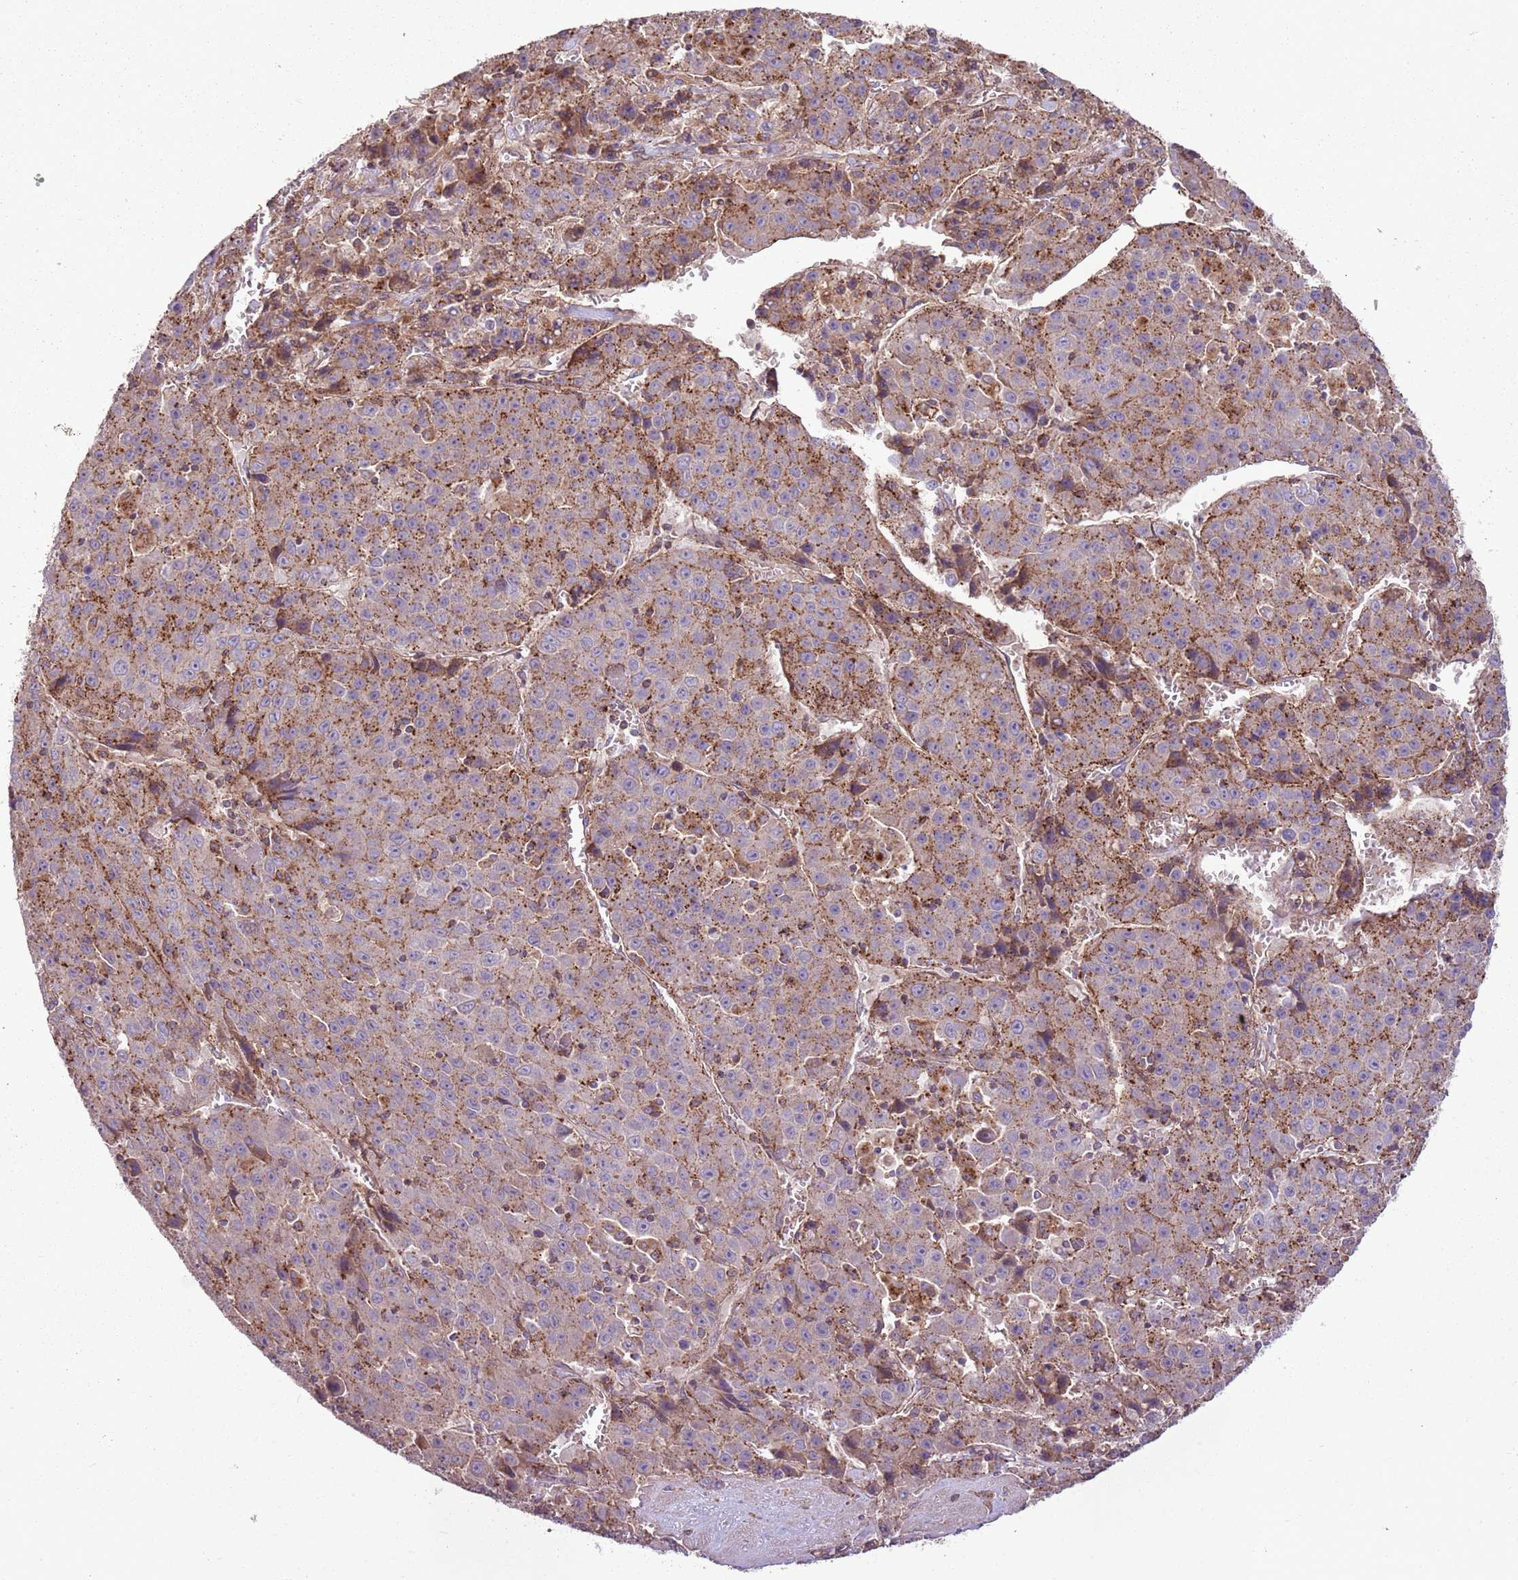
{"staining": {"intensity": "moderate", "quantity": ">75%", "location": "cytoplasmic/membranous"}, "tissue": "liver cancer", "cell_type": "Tumor cells", "image_type": "cancer", "snomed": [{"axis": "morphology", "description": "Carcinoma, Hepatocellular, NOS"}, {"axis": "topography", "description": "Liver"}], "caption": "IHC micrograph of liver cancer stained for a protein (brown), which displays medium levels of moderate cytoplasmic/membranous positivity in approximately >75% of tumor cells.", "gene": "ANKRD24", "patient": {"sex": "female", "age": 53}}